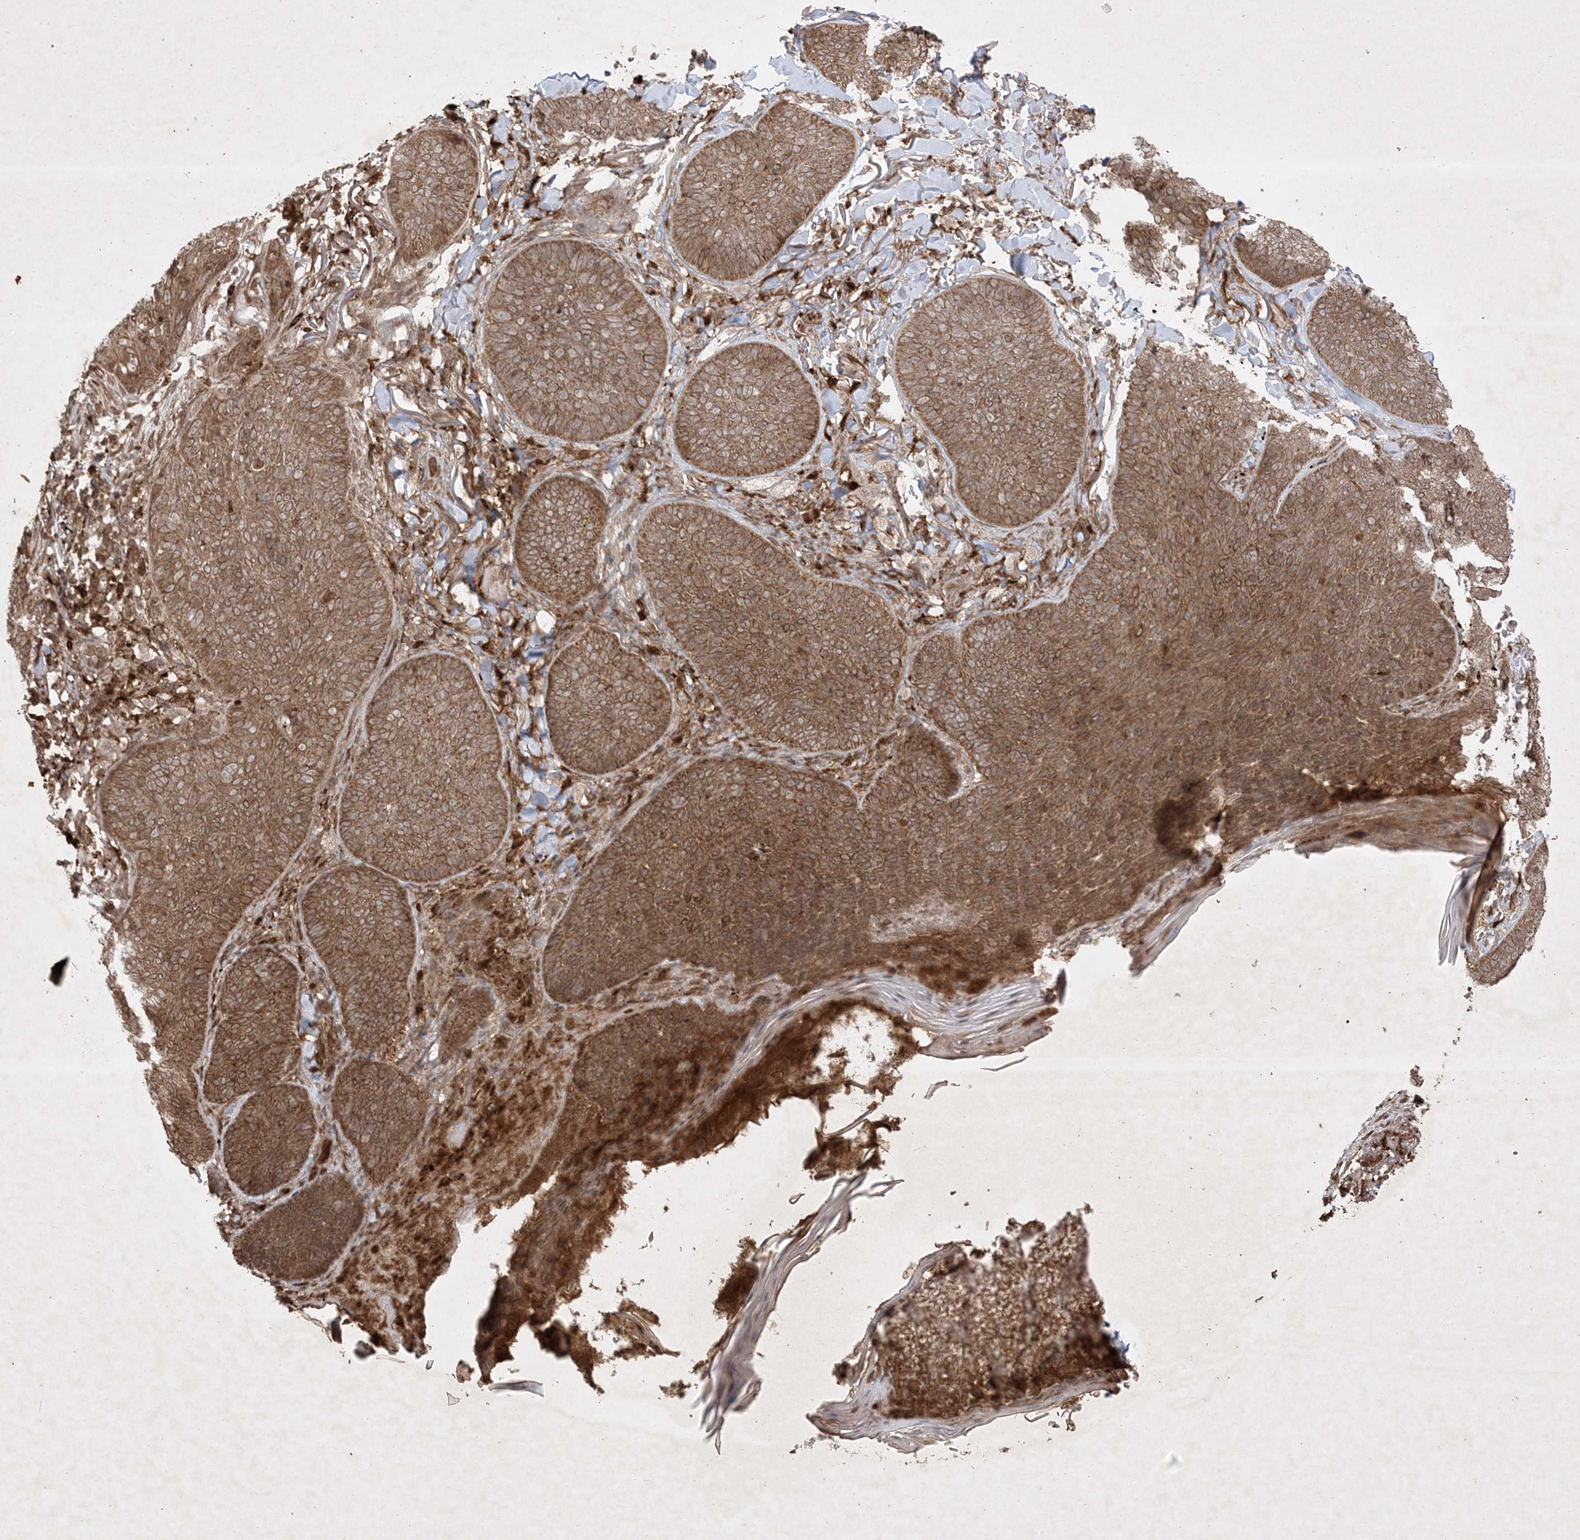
{"staining": {"intensity": "moderate", "quantity": ">75%", "location": "cytoplasmic/membranous"}, "tissue": "skin cancer", "cell_type": "Tumor cells", "image_type": "cancer", "snomed": [{"axis": "morphology", "description": "Basal cell carcinoma"}, {"axis": "topography", "description": "Skin"}], "caption": "IHC of human basal cell carcinoma (skin) exhibits medium levels of moderate cytoplasmic/membranous expression in approximately >75% of tumor cells.", "gene": "PTK6", "patient": {"sex": "male", "age": 85}}